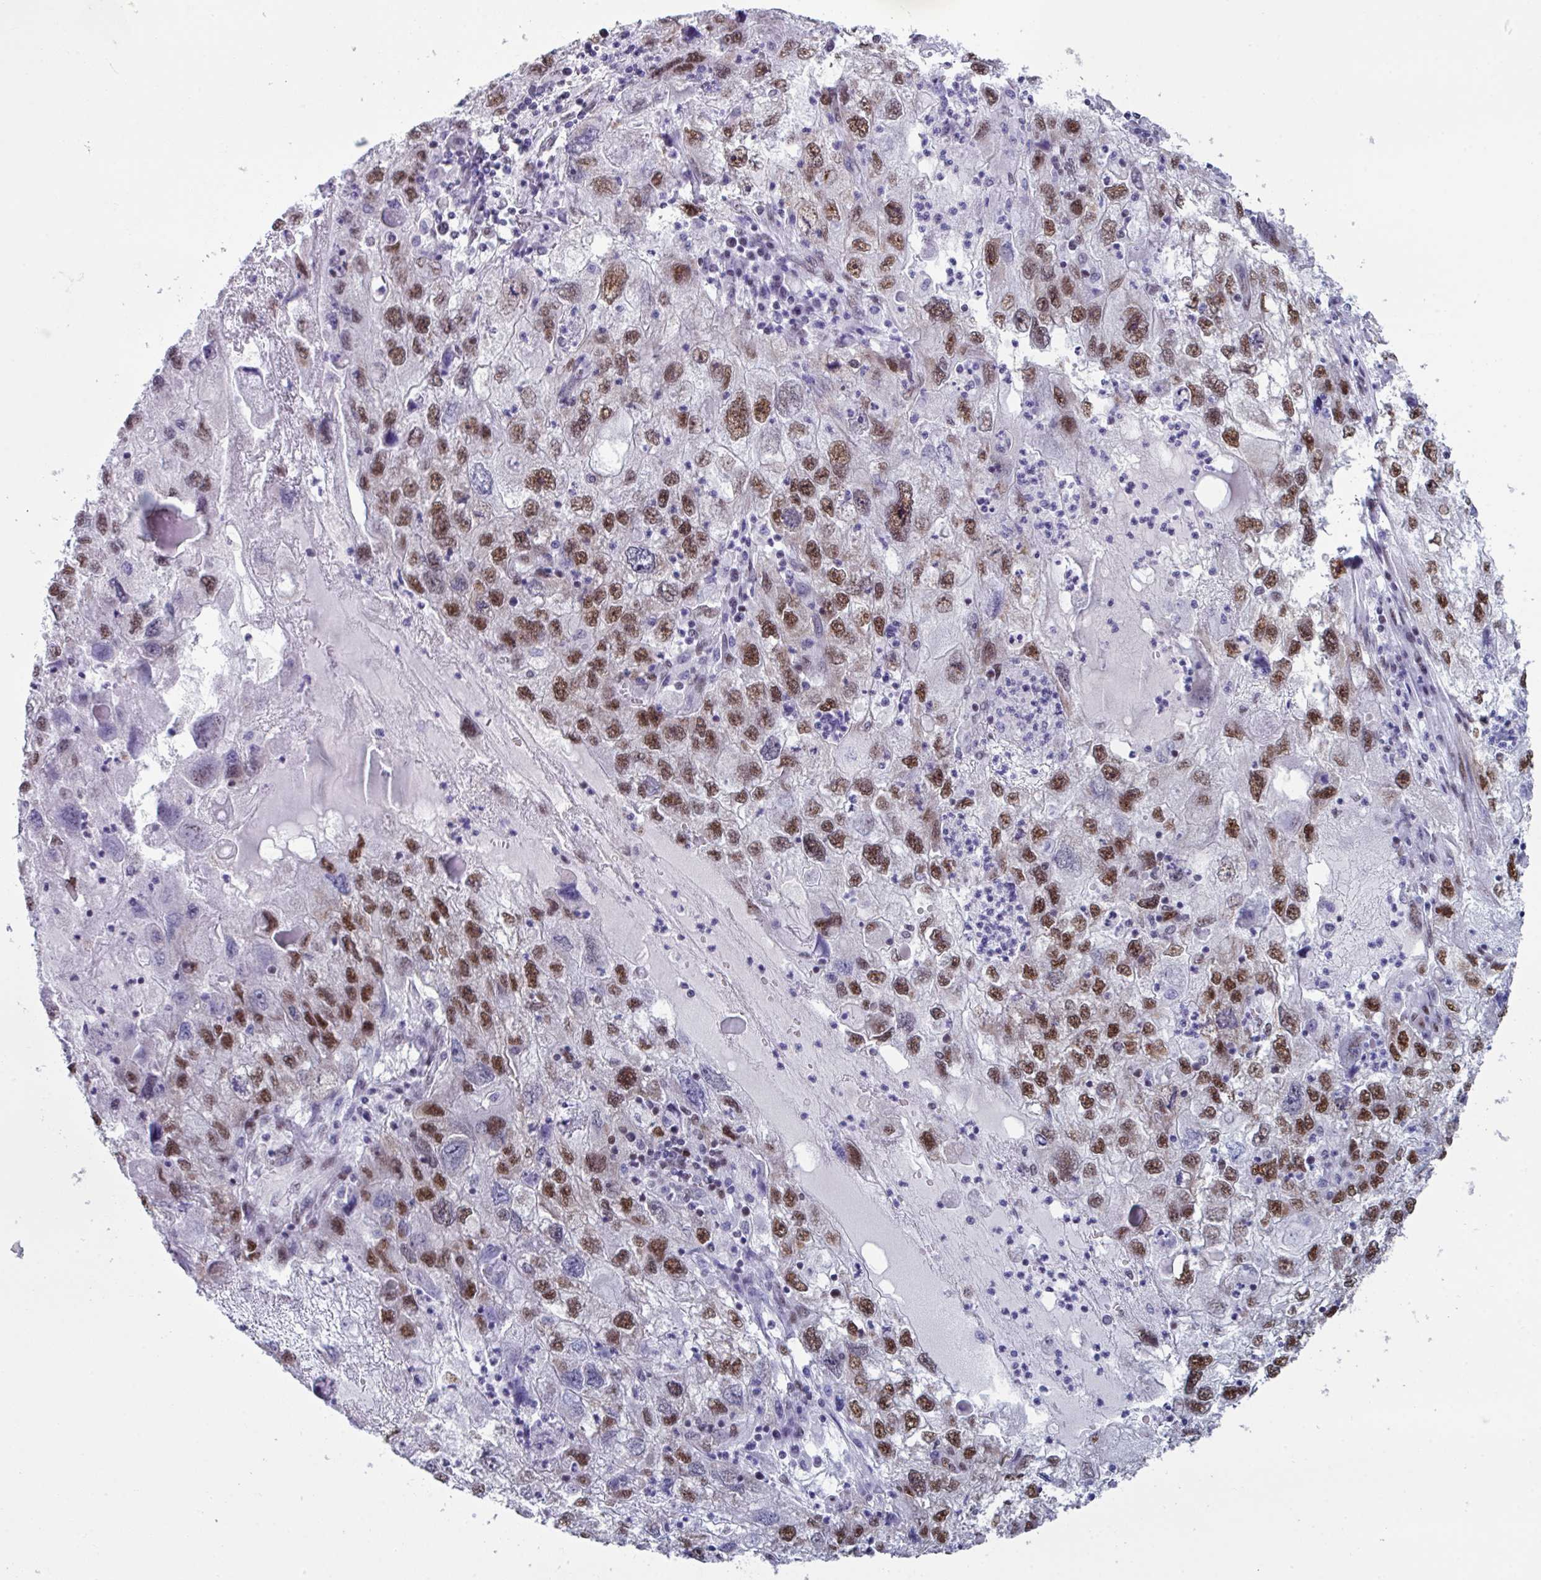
{"staining": {"intensity": "moderate", "quantity": "25%-75%", "location": "nuclear"}, "tissue": "endometrial cancer", "cell_type": "Tumor cells", "image_type": "cancer", "snomed": [{"axis": "morphology", "description": "Adenocarcinoma, NOS"}, {"axis": "topography", "description": "Endometrium"}], "caption": "Endometrial adenocarcinoma stained for a protein (brown) reveals moderate nuclear positive positivity in about 25%-75% of tumor cells.", "gene": "PUF60", "patient": {"sex": "female", "age": 49}}